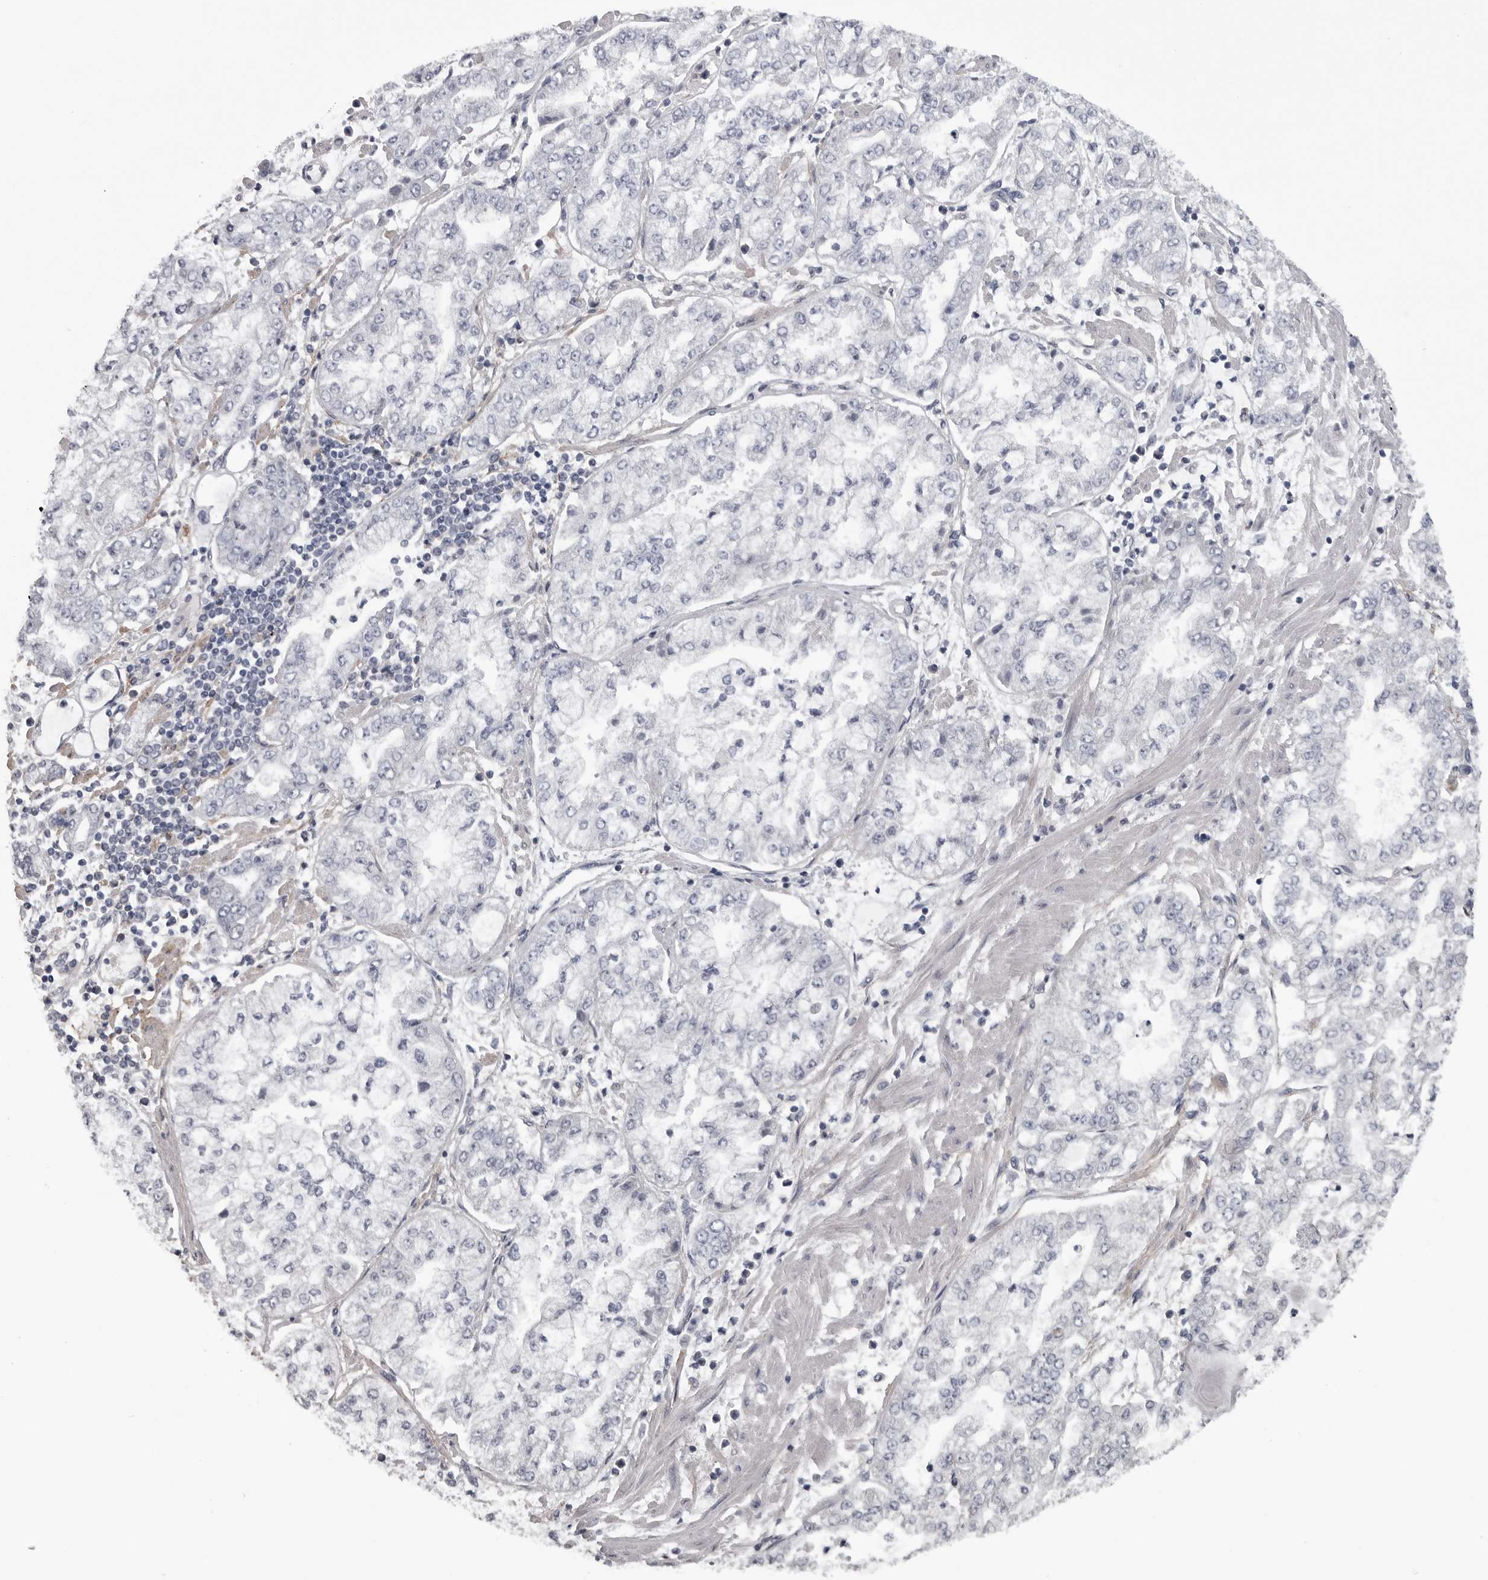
{"staining": {"intensity": "negative", "quantity": "none", "location": "none"}, "tissue": "stomach cancer", "cell_type": "Tumor cells", "image_type": "cancer", "snomed": [{"axis": "morphology", "description": "Adenocarcinoma, NOS"}, {"axis": "topography", "description": "Stomach"}], "caption": "Tumor cells show no significant expression in adenocarcinoma (stomach).", "gene": "LYSMD1", "patient": {"sex": "male", "age": 76}}